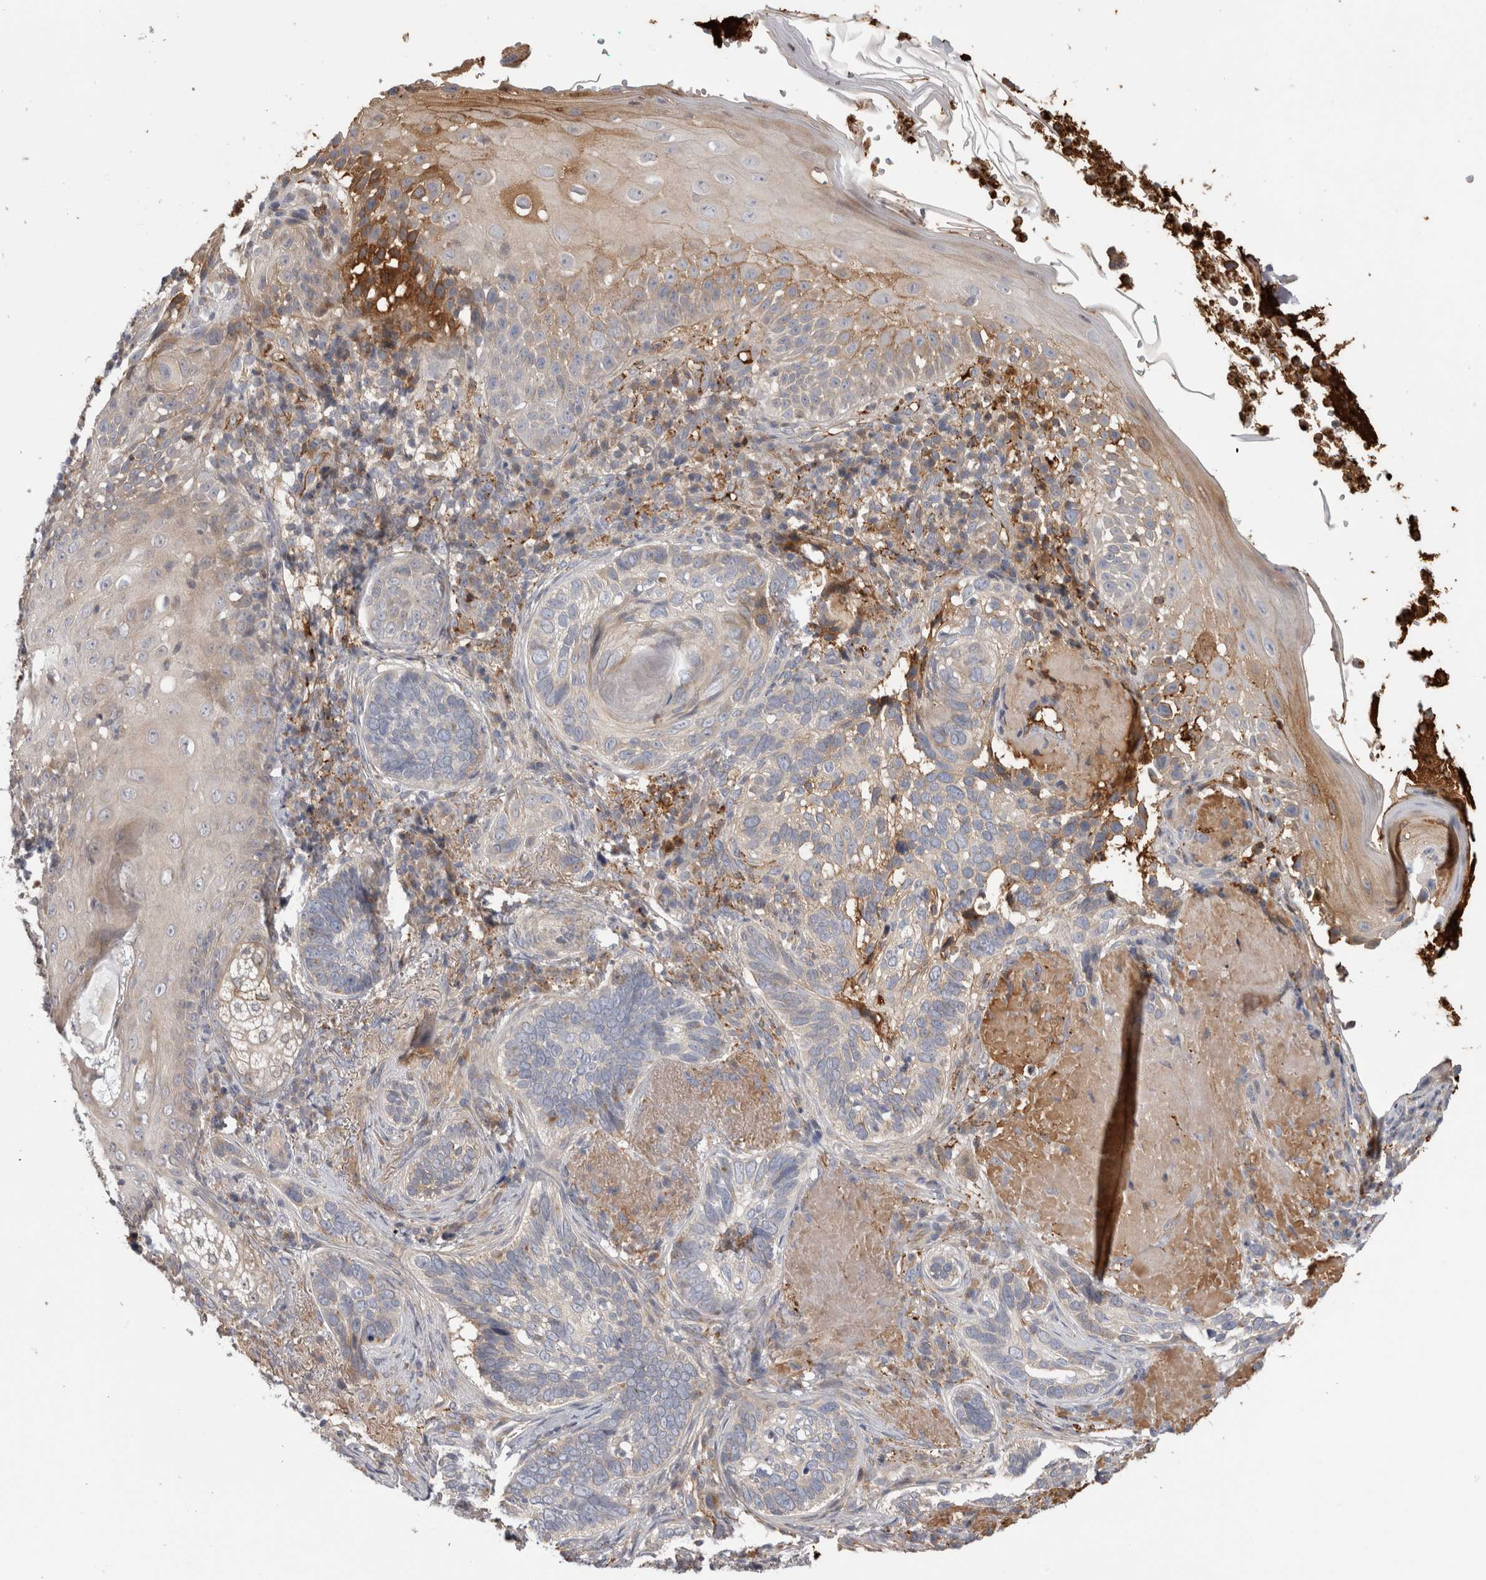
{"staining": {"intensity": "negative", "quantity": "none", "location": "none"}, "tissue": "skin cancer", "cell_type": "Tumor cells", "image_type": "cancer", "snomed": [{"axis": "morphology", "description": "Basal cell carcinoma"}, {"axis": "topography", "description": "Skin"}], "caption": "High power microscopy histopathology image of an immunohistochemistry image of skin basal cell carcinoma, revealing no significant staining in tumor cells.", "gene": "TBCE", "patient": {"sex": "female", "age": 89}}